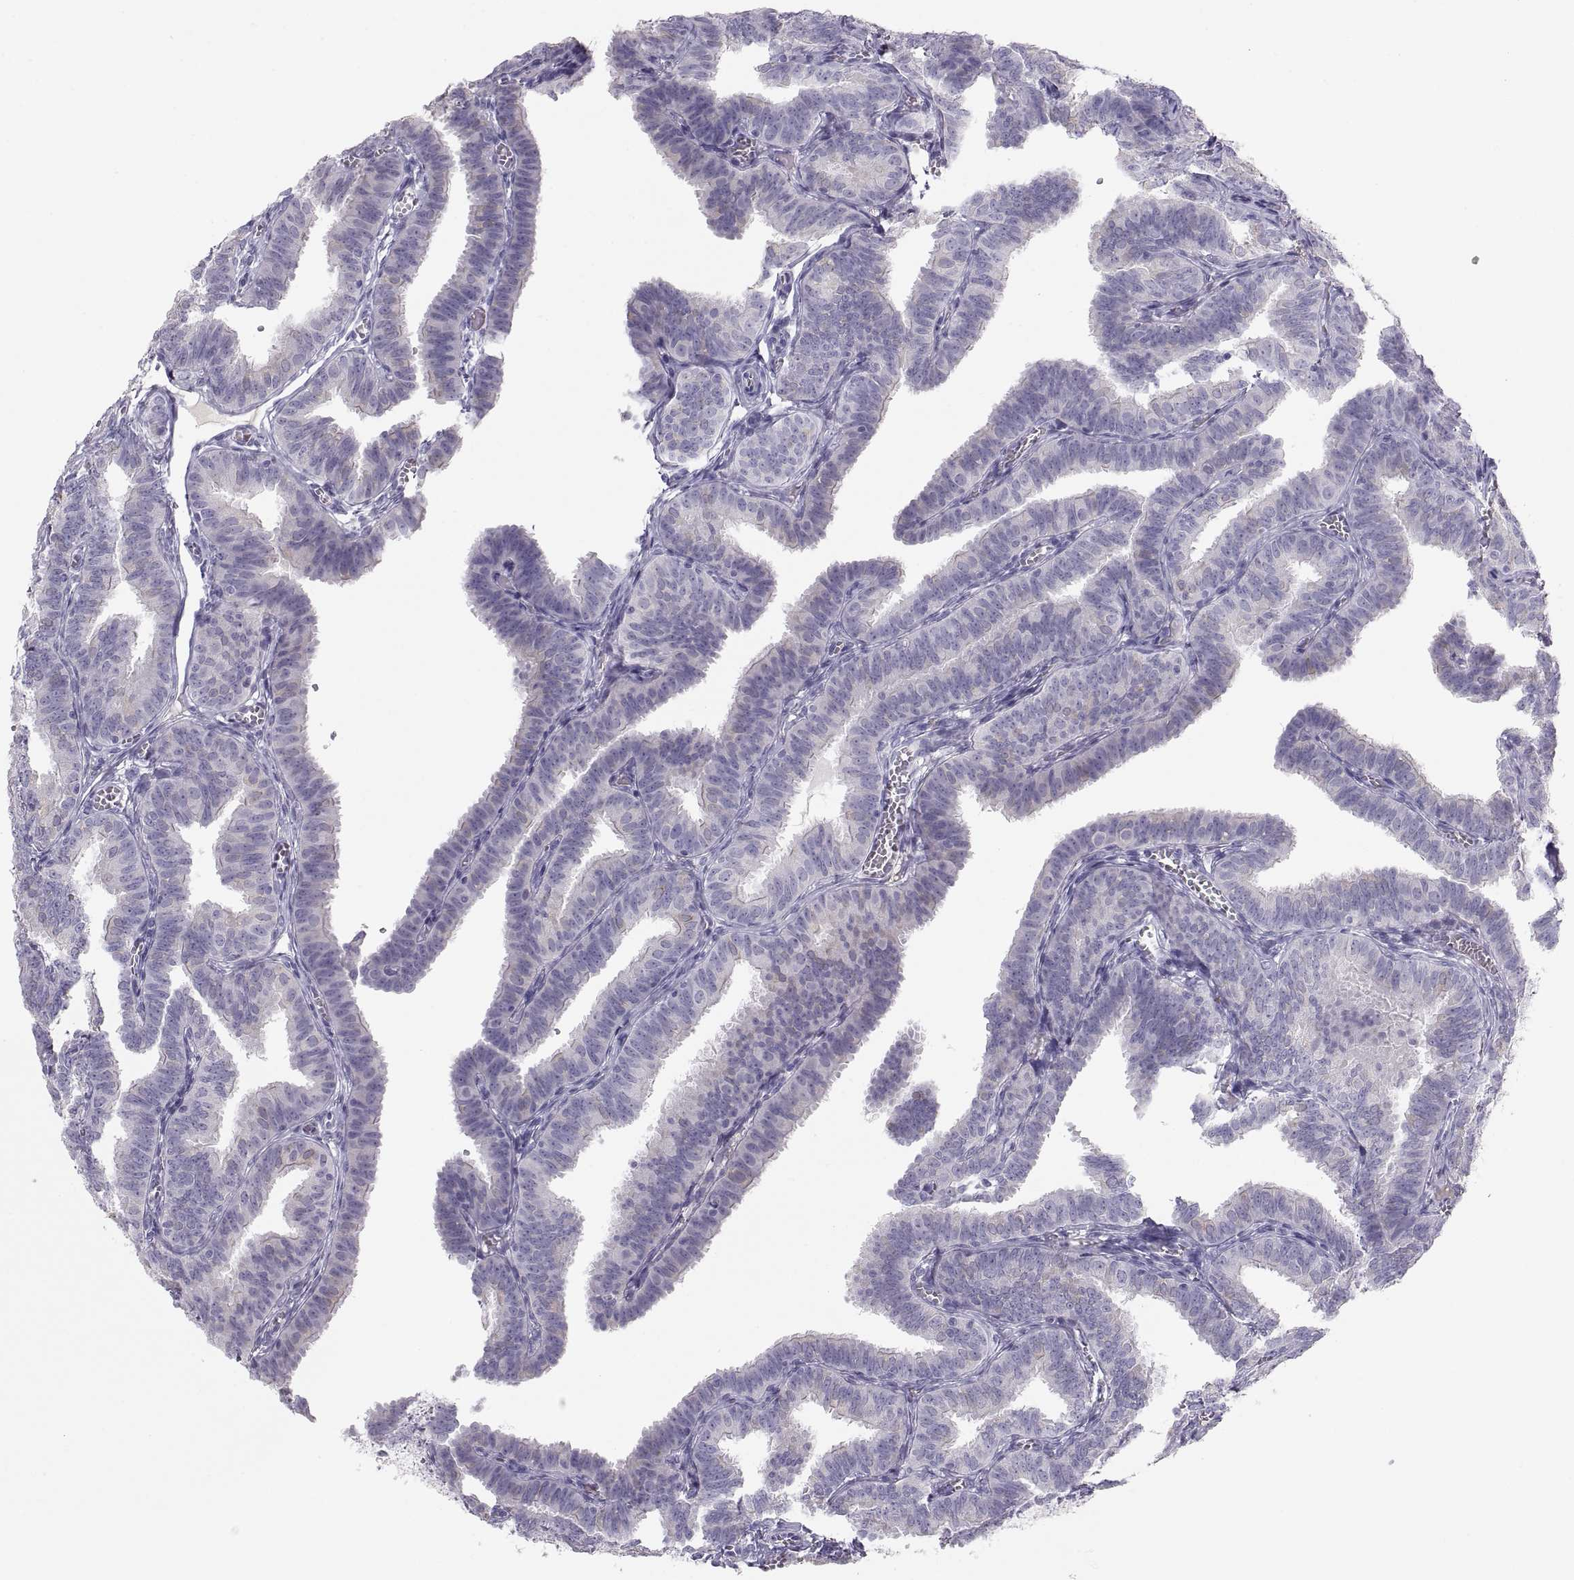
{"staining": {"intensity": "negative", "quantity": "none", "location": "none"}, "tissue": "fallopian tube", "cell_type": "Glandular cells", "image_type": "normal", "snomed": [{"axis": "morphology", "description": "Normal tissue, NOS"}, {"axis": "topography", "description": "Fallopian tube"}], "caption": "Photomicrograph shows no significant protein staining in glandular cells of benign fallopian tube.", "gene": "MAGEB2", "patient": {"sex": "female", "age": 25}}